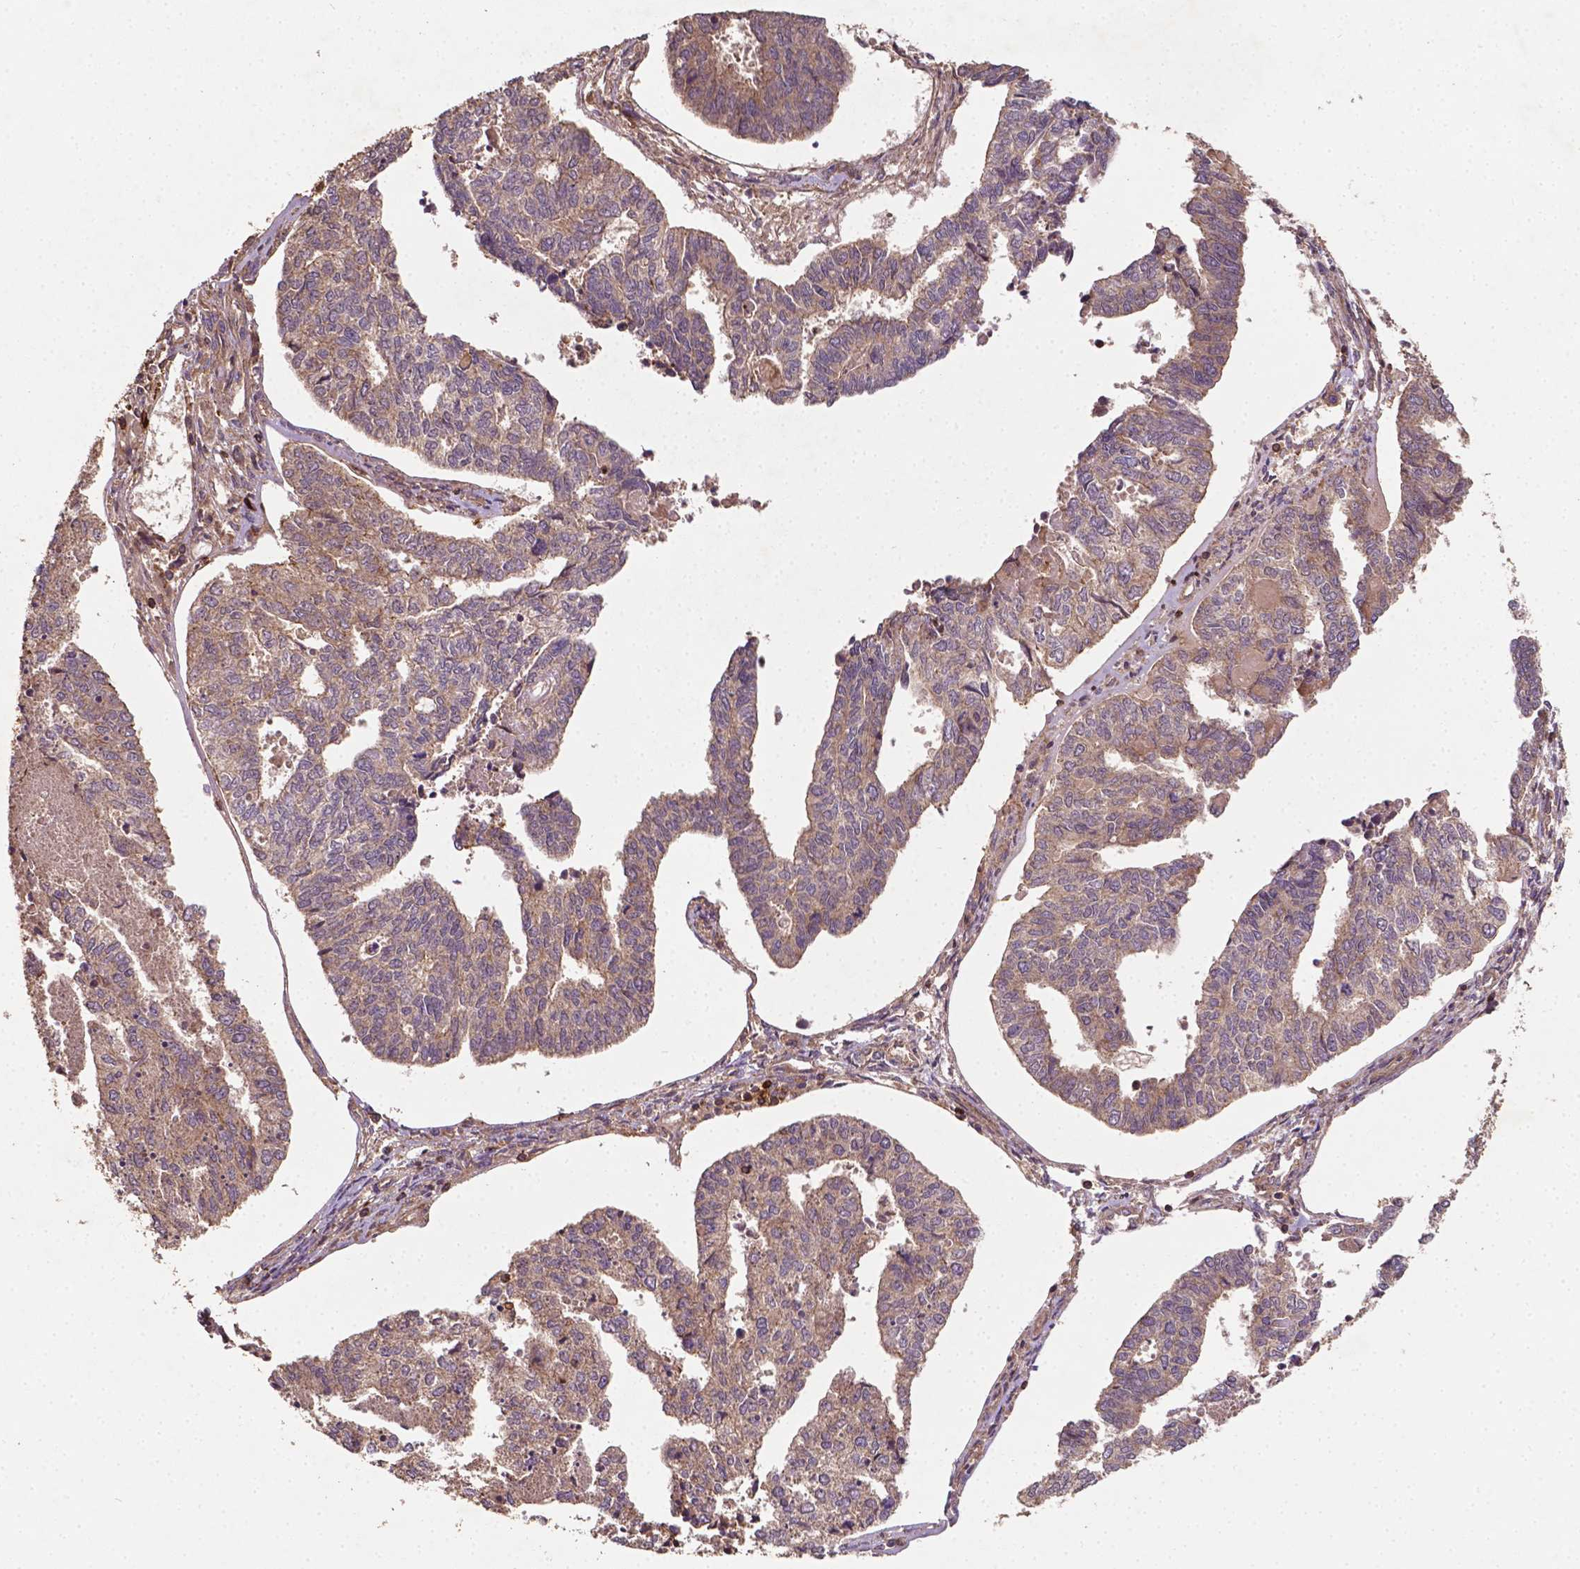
{"staining": {"intensity": "weak", "quantity": ">75%", "location": "cytoplasmic/membranous"}, "tissue": "endometrial cancer", "cell_type": "Tumor cells", "image_type": "cancer", "snomed": [{"axis": "morphology", "description": "Adenocarcinoma, NOS"}, {"axis": "topography", "description": "Endometrium"}], "caption": "IHC of adenocarcinoma (endometrial) demonstrates low levels of weak cytoplasmic/membranous staining in approximately >75% of tumor cells. The staining was performed using DAB to visualize the protein expression in brown, while the nuclei were stained in blue with hematoxylin (Magnification: 20x).", "gene": "ZMYND19", "patient": {"sex": "female", "age": 73}}